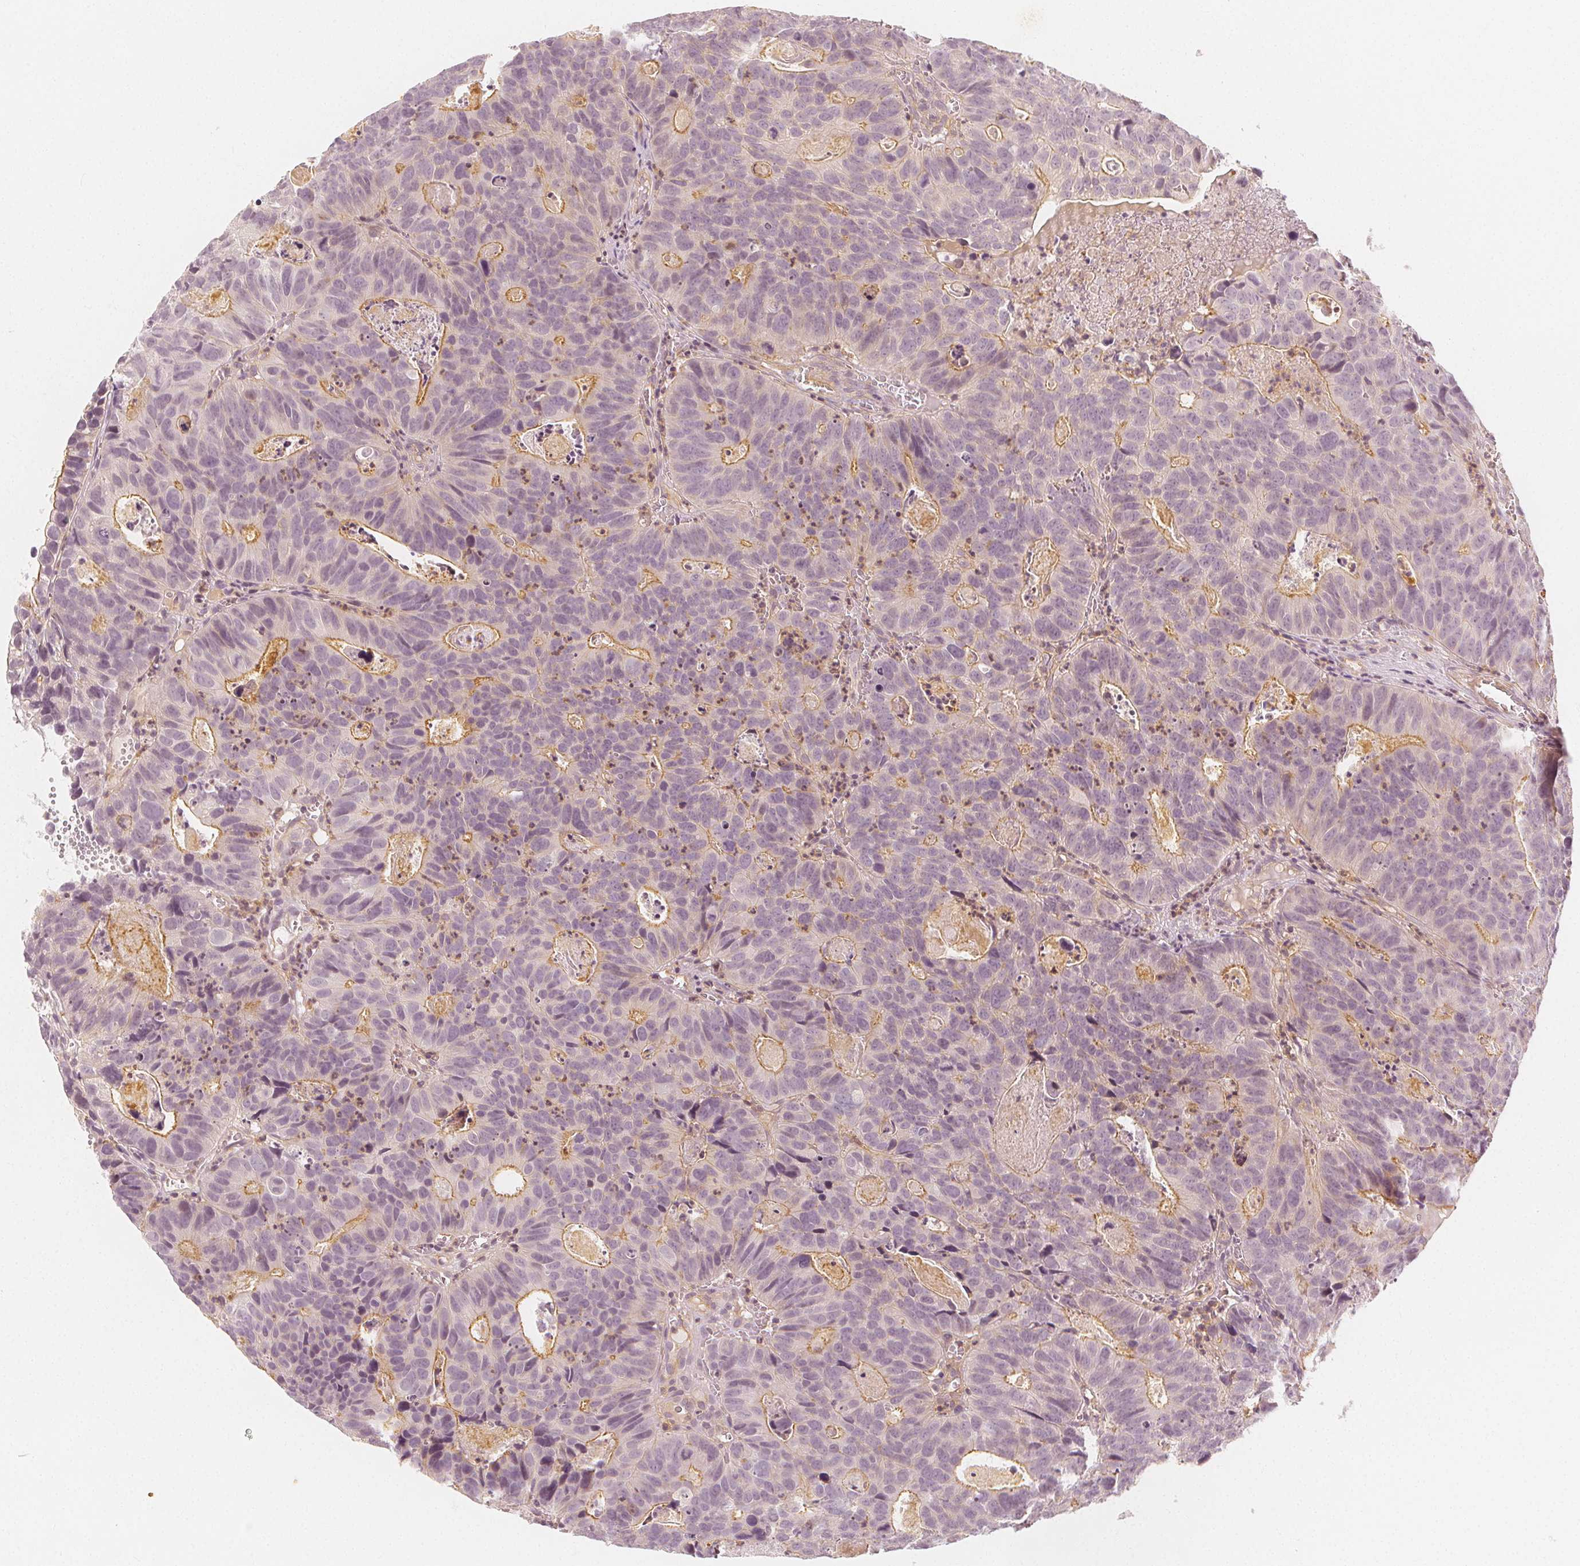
{"staining": {"intensity": "moderate", "quantity": "25%-75%", "location": "cytoplasmic/membranous"}, "tissue": "head and neck cancer", "cell_type": "Tumor cells", "image_type": "cancer", "snomed": [{"axis": "morphology", "description": "Adenocarcinoma, NOS"}, {"axis": "topography", "description": "Head-Neck"}], "caption": "Head and neck adenocarcinoma was stained to show a protein in brown. There is medium levels of moderate cytoplasmic/membranous positivity in approximately 25%-75% of tumor cells.", "gene": "ARHGAP26", "patient": {"sex": "male", "age": 62}}